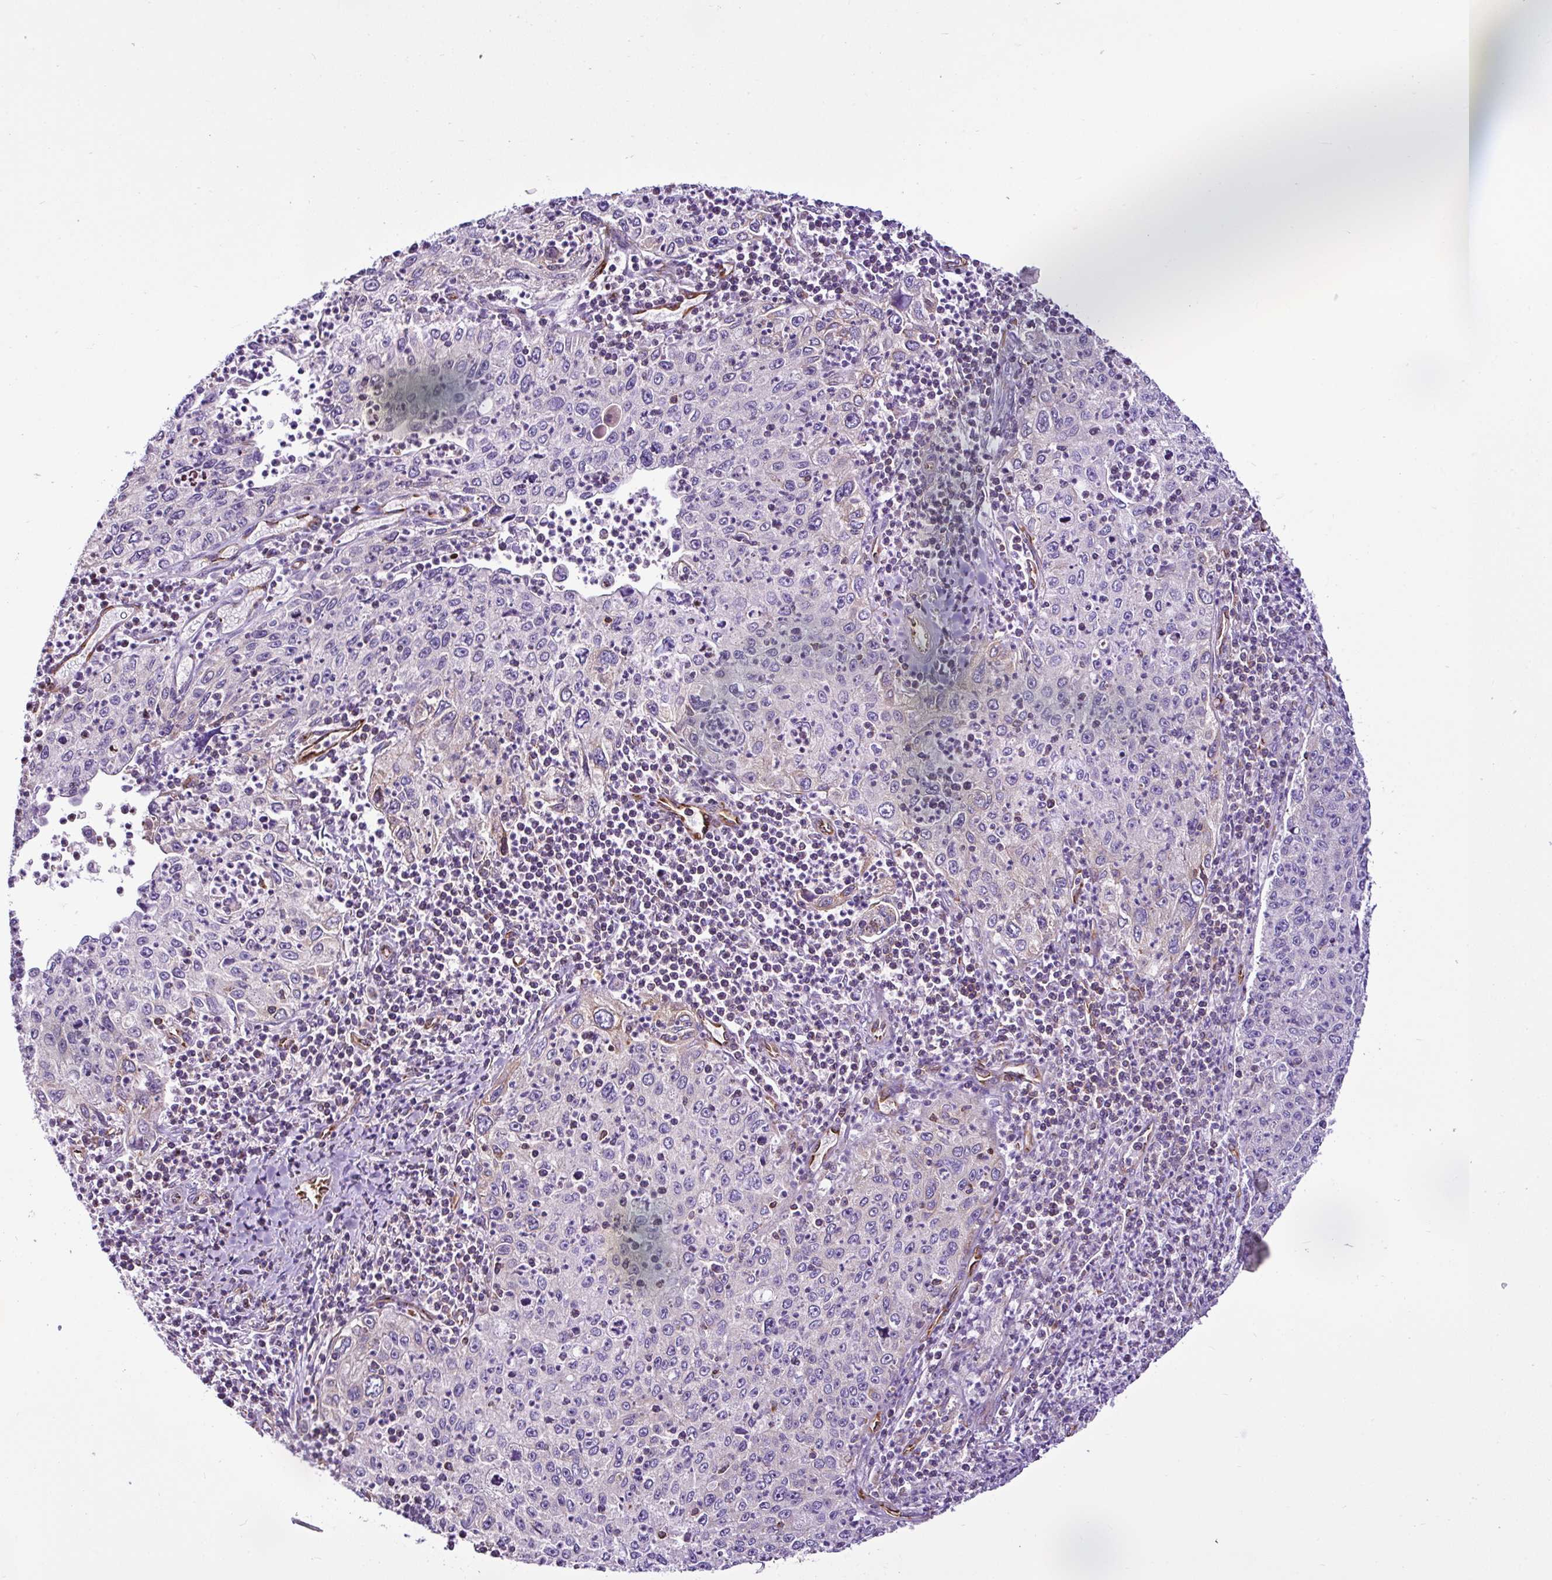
{"staining": {"intensity": "negative", "quantity": "none", "location": "none"}, "tissue": "cervical cancer", "cell_type": "Tumor cells", "image_type": "cancer", "snomed": [{"axis": "morphology", "description": "Squamous cell carcinoma, NOS"}, {"axis": "topography", "description": "Cervix"}], "caption": "Immunohistochemistry (IHC) micrograph of human squamous cell carcinoma (cervical) stained for a protein (brown), which demonstrates no staining in tumor cells.", "gene": "EME2", "patient": {"sex": "female", "age": 30}}